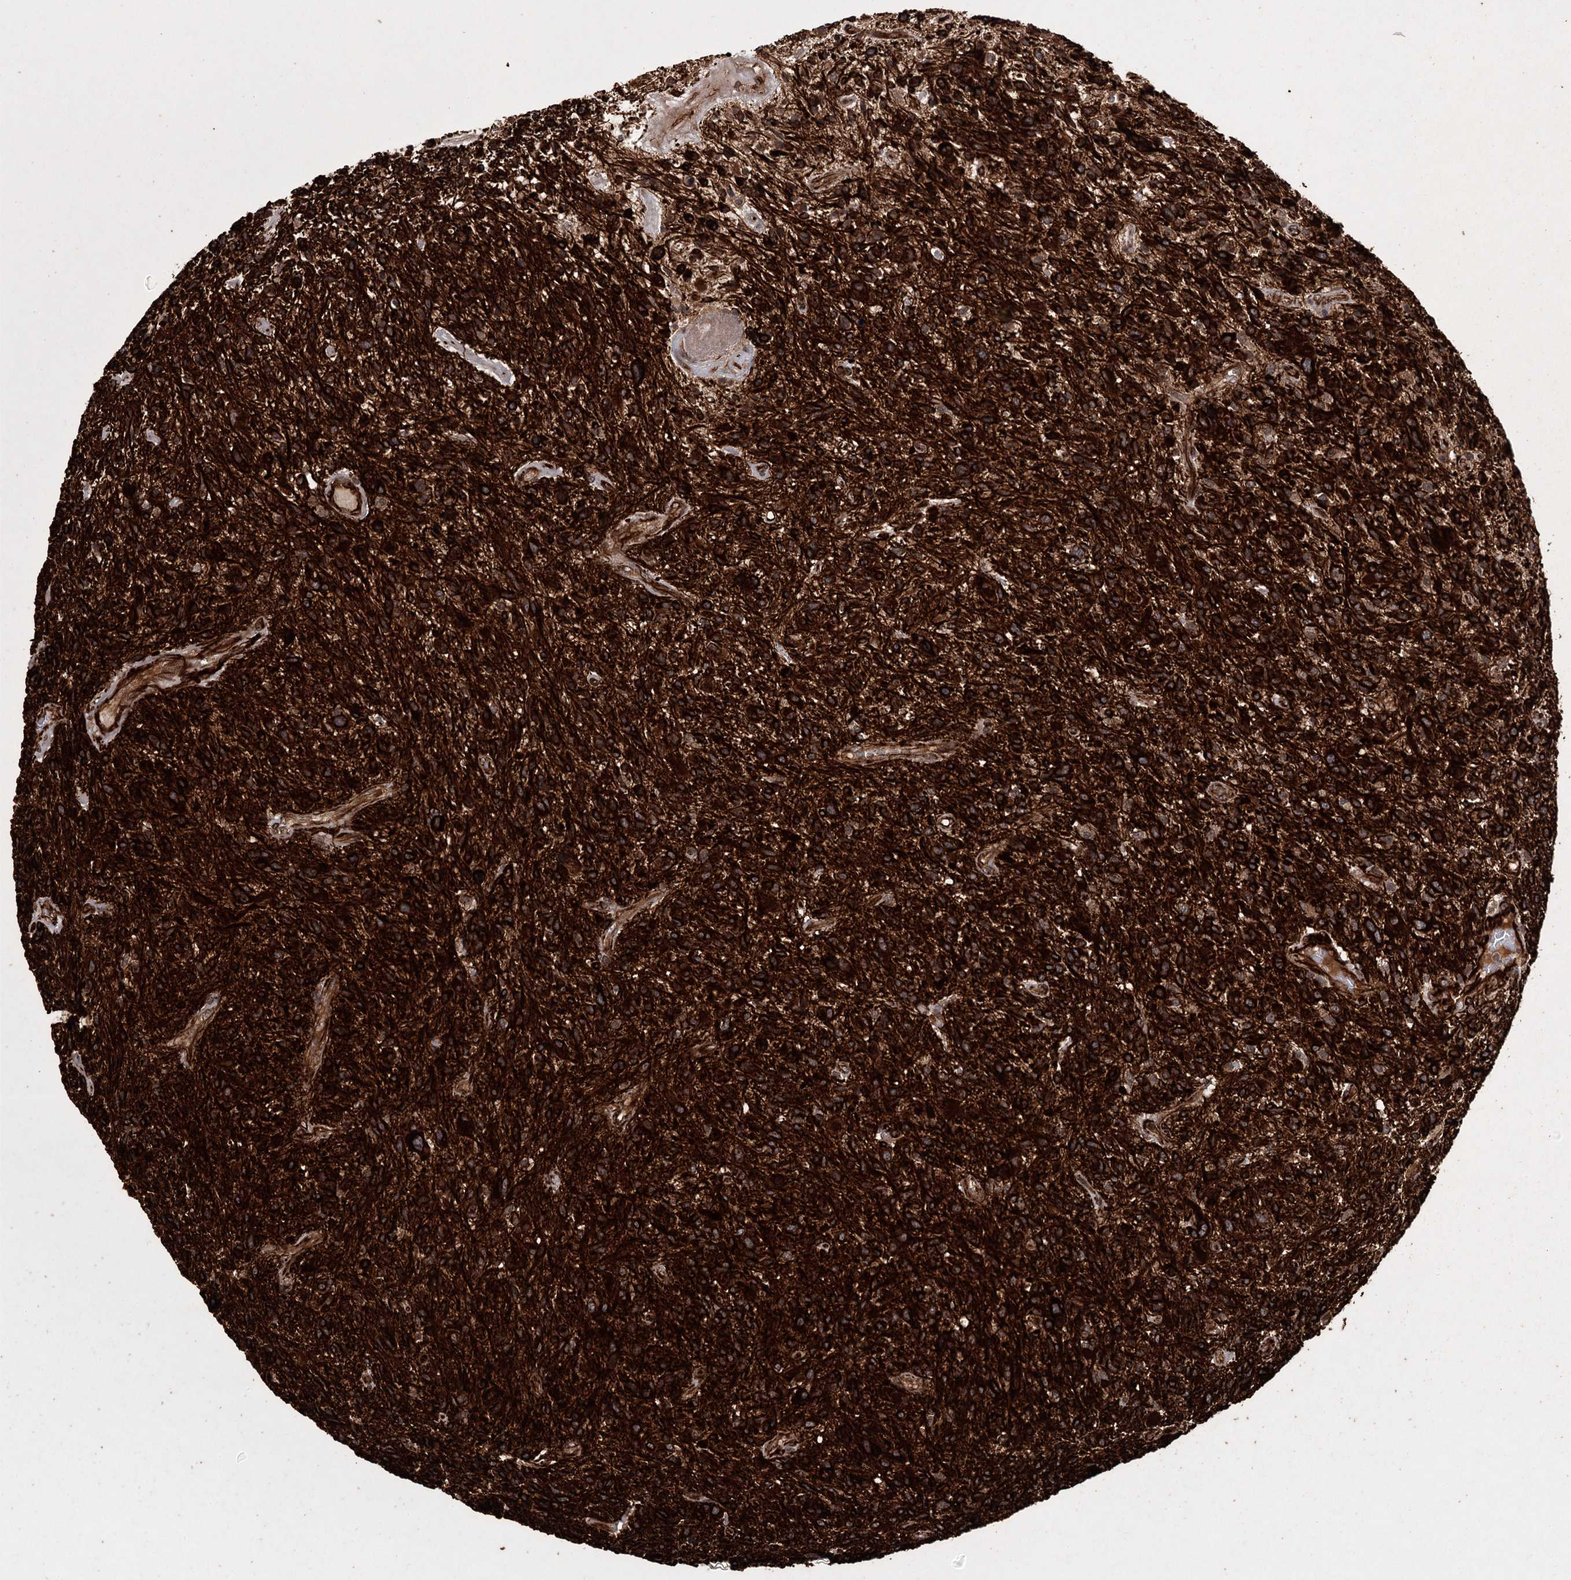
{"staining": {"intensity": "strong", "quantity": ">75%", "location": "cytoplasmic/membranous"}, "tissue": "glioma", "cell_type": "Tumor cells", "image_type": "cancer", "snomed": [{"axis": "morphology", "description": "Glioma, malignant, High grade"}, {"axis": "topography", "description": "Brain"}], "caption": "IHC staining of malignant glioma (high-grade), which shows high levels of strong cytoplasmic/membranous expression in about >75% of tumor cells indicating strong cytoplasmic/membranous protein staining. The staining was performed using DAB (3,3'-diaminobenzidine) (brown) for protein detection and nuclei were counterstained in hematoxylin (blue).", "gene": "RPAP3", "patient": {"sex": "male", "age": 47}}